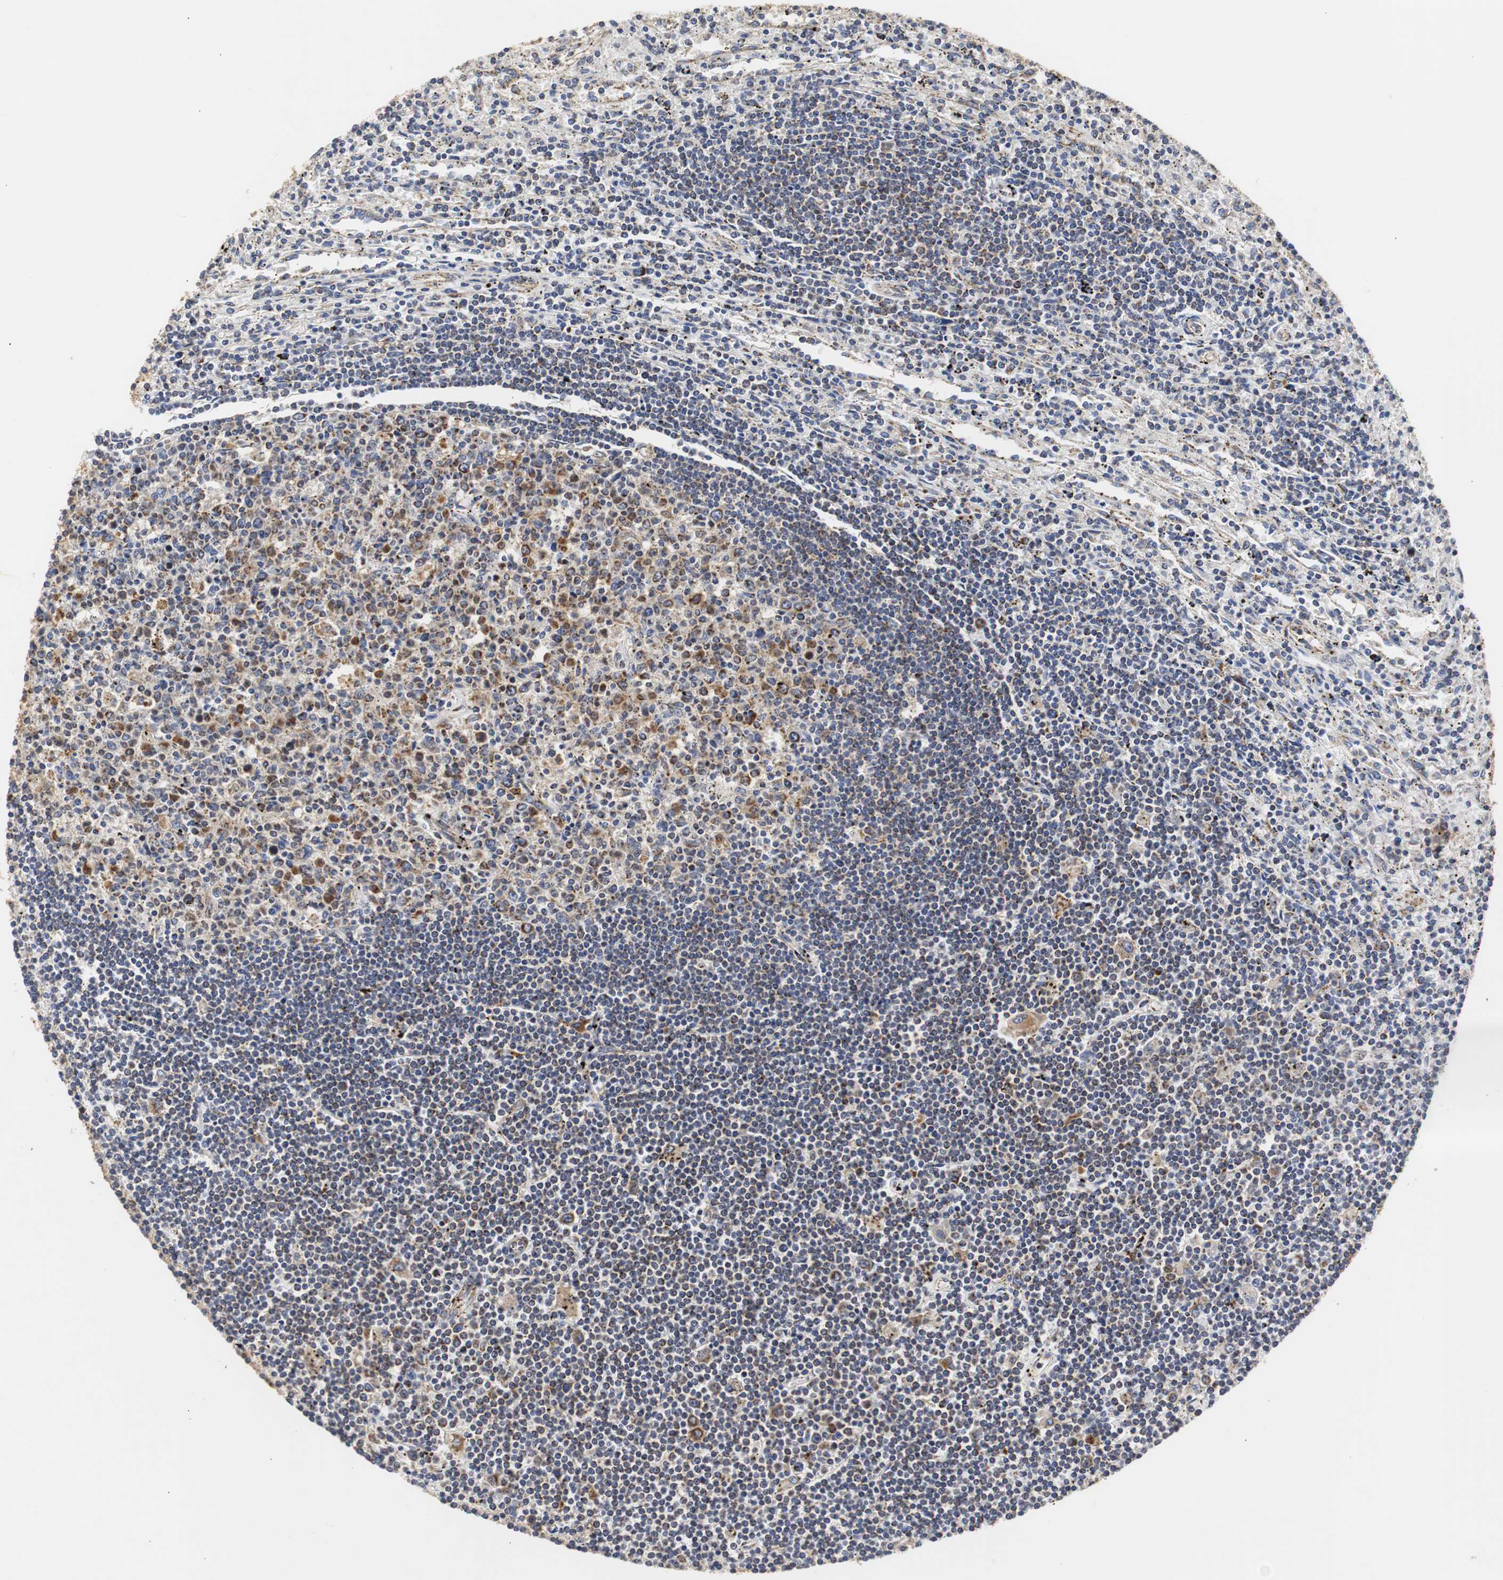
{"staining": {"intensity": "strong", "quantity": "25%-75%", "location": "cytoplasmic/membranous"}, "tissue": "lymphoma", "cell_type": "Tumor cells", "image_type": "cancer", "snomed": [{"axis": "morphology", "description": "Malignant lymphoma, non-Hodgkin's type, Low grade"}, {"axis": "topography", "description": "Spleen"}], "caption": "Tumor cells display high levels of strong cytoplasmic/membranous expression in approximately 25%-75% of cells in low-grade malignant lymphoma, non-Hodgkin's type. The staining is performed using DAB brown chromogen to label protein expression. The nuclei are counter-stained blue using hematoxylin.", "gene": "HSD17B10", "patient": {"sex": "male", "age": 76}}